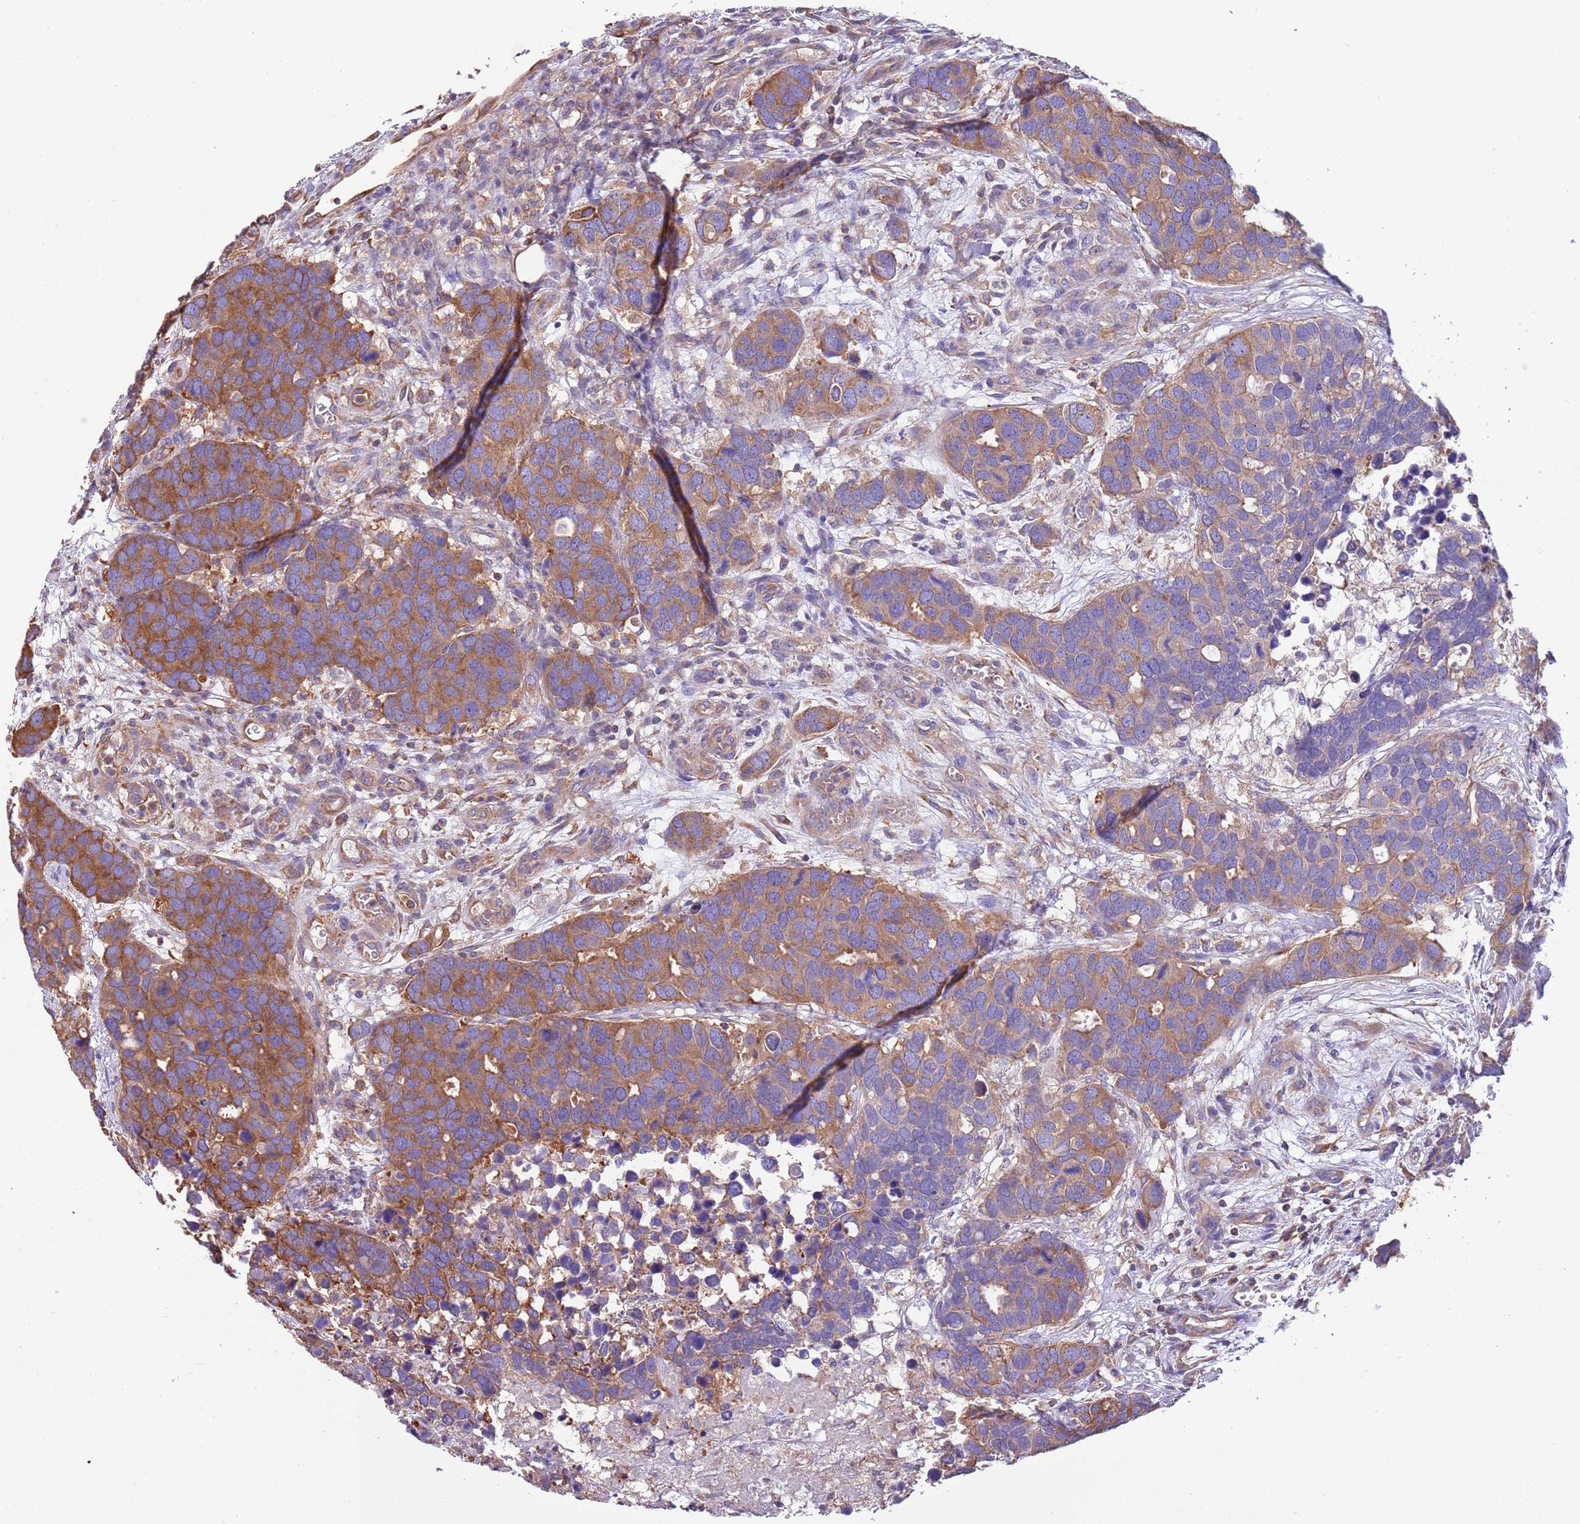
{"staining": {"intensity": "moderate", "quantity": ">75%", "location": "cytoplasmic/membranous"}, "tissue": "breast cancer", "cell_type": "Tumor cells", "image_type": "cancer", "snomed": [{"axis": "morphology", "description": "Duct carcinoma"}, {"axis": "topography", "description": "Breast"}], "caption": "Immunohistochemistry histopathology image of human breast cancer (intraductal carcinoma) stained for a protein (brown), which exhibits medium levels of moderate cytoplasmic/membranous staining in approximately >75% of tumor cells.", "gene": "NAALADL1", "patient": {"sex": "female", "age": 83}}